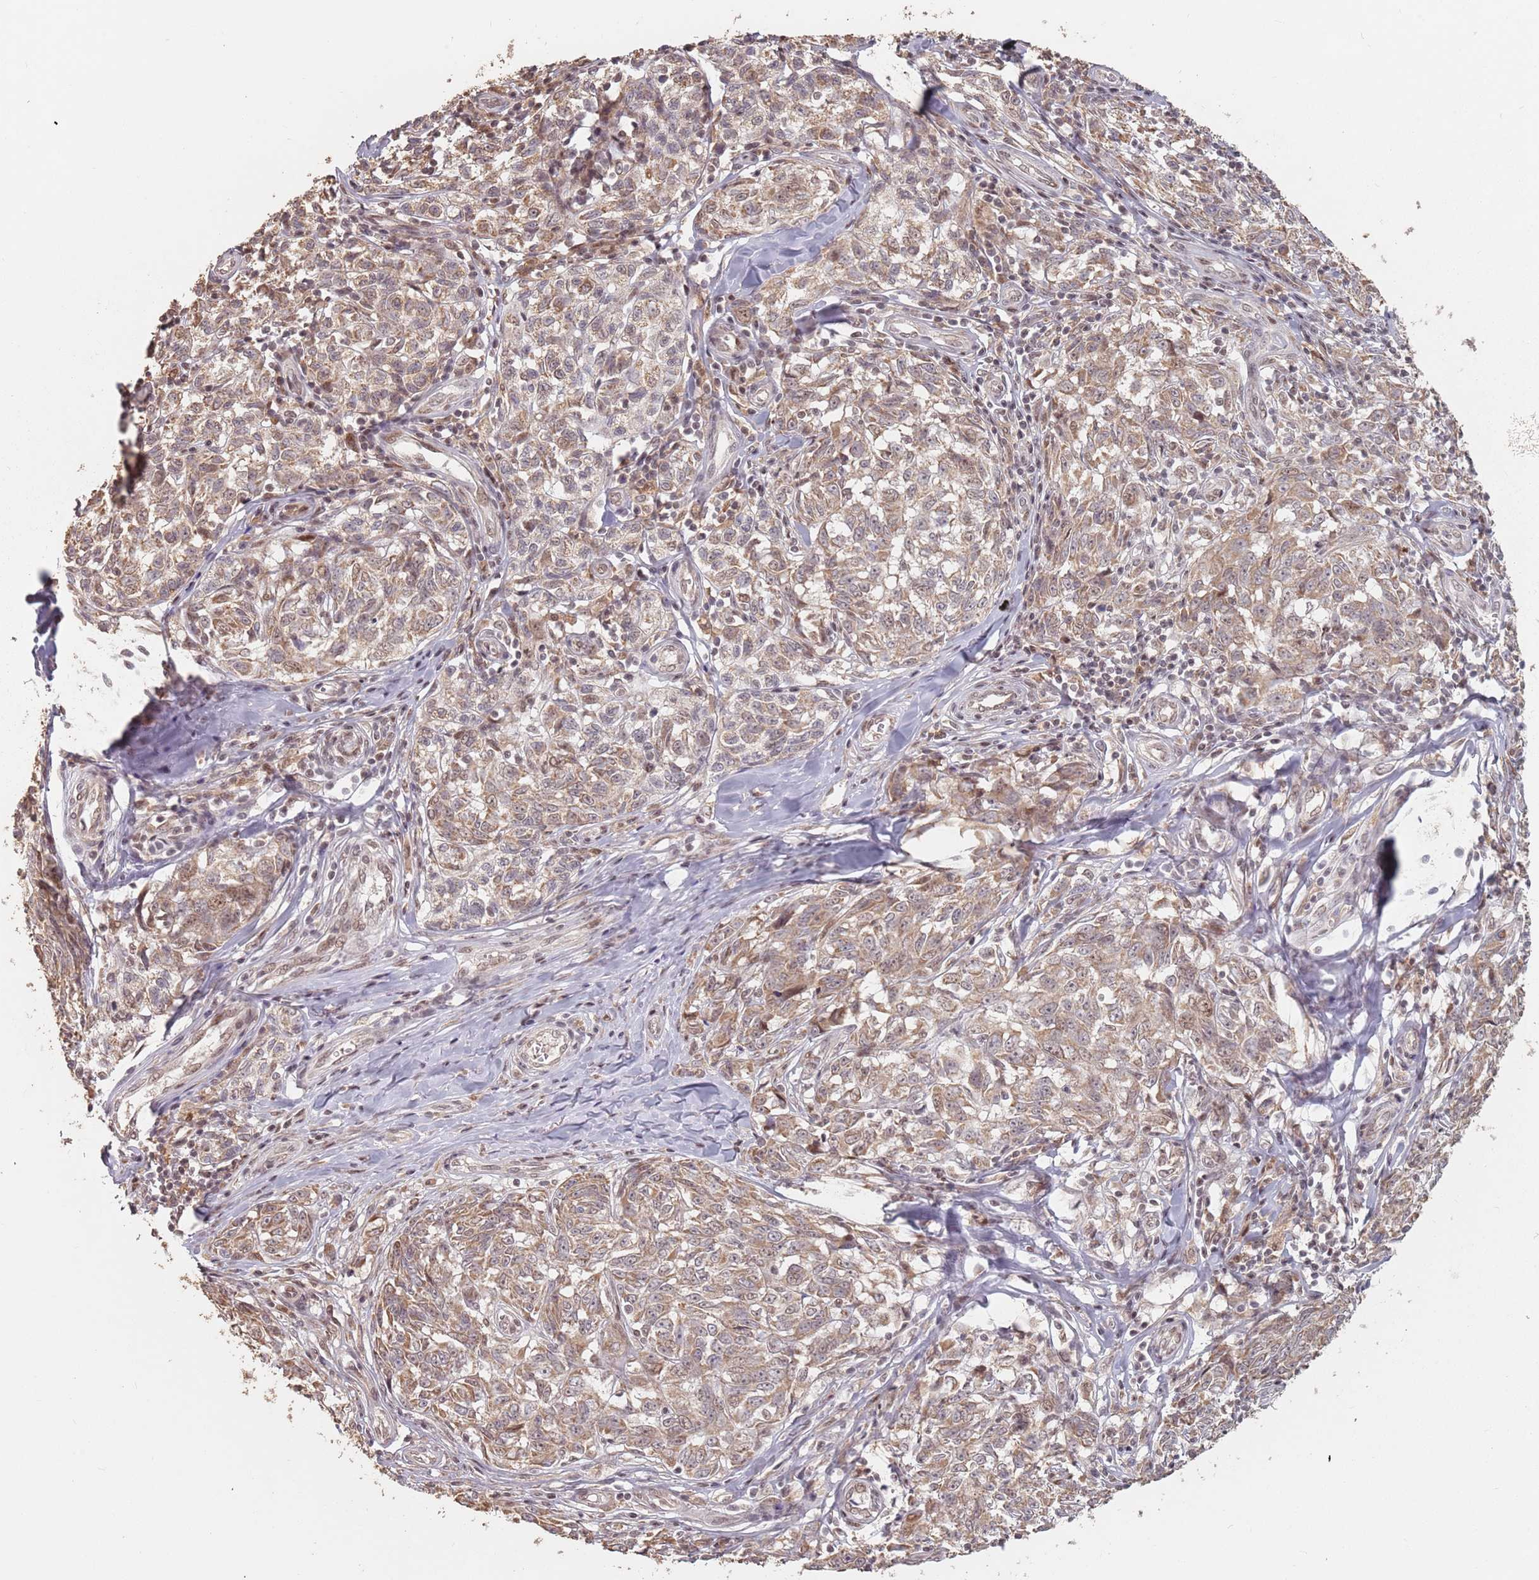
{"staining": {"intensity": "moderate", "quantity": ">75%", "location": "cytoplasmic/membranous"}, "tissue": "melanoma", "cell_type": "Tumor cells", "image_type": "cancer", "snomed": [{"axis": "morphology", "description": "Normal tissue, NOS"}, {"axis": "morphology", "description": "Malignant melanoma, NOS"}, {"axis": "topography", "description": "Skin"}], "caption": "Tumor cells demonstrate moderate cytoplasmic/membranous expression in approximately >75% of cells in melanoma.", "gene": "VPS52", "patient": {"sex": "female", "age": 64}}